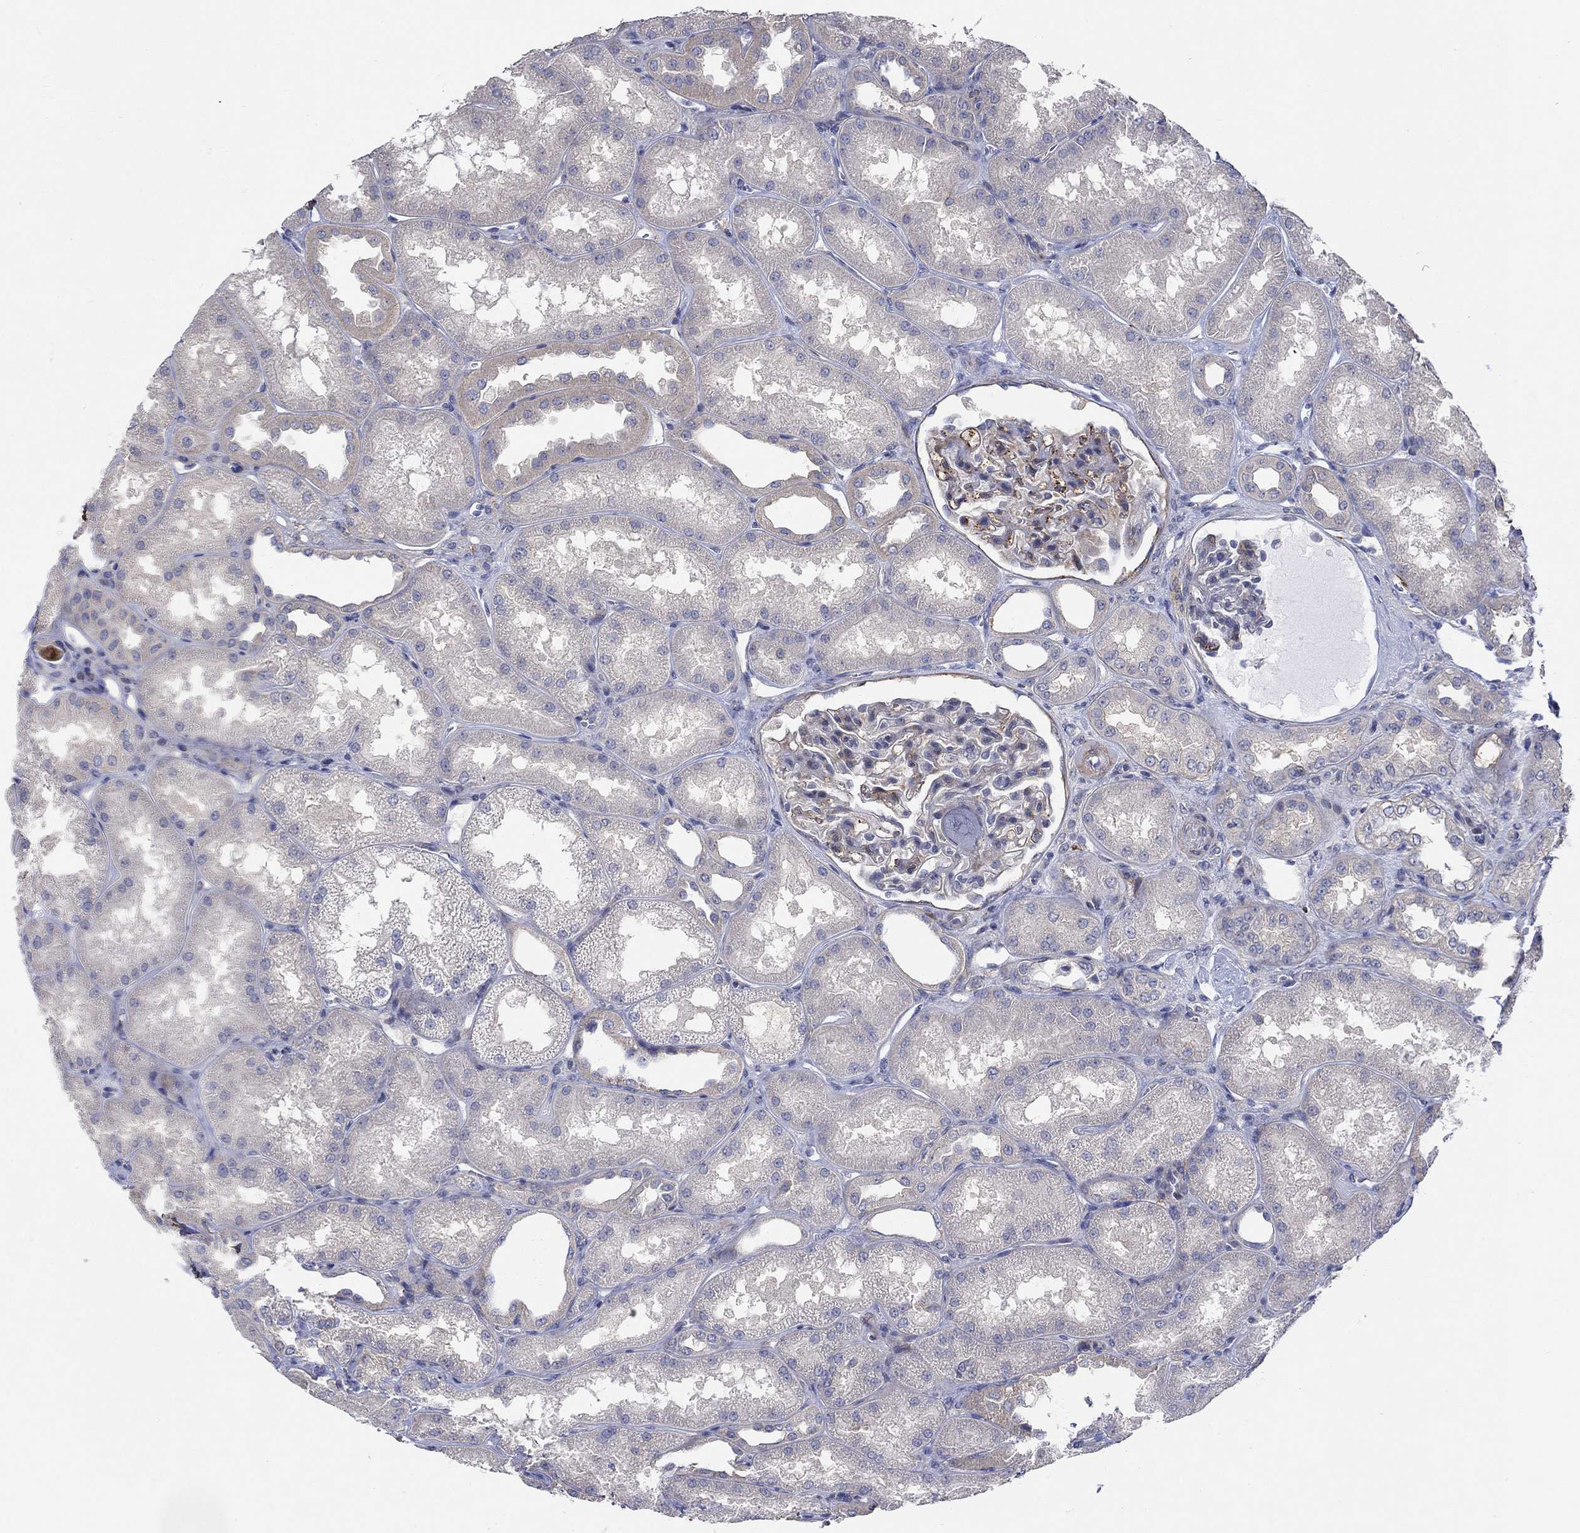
{"staining": {"intensity": "moderate", "quantity": "<25%", "location": "cytoplasmic/membranous"}, "tissue": "kidney", "cell_type": "Cells in glomeruli", "image_type": "normal", "snomed": [{"axis": "morphology", "description": "Normal tissue, NOS"}, {"axis": "topography", "description": "Kidney"}], "caption": "Kidney stained with DAB (3,3'-diaminobenzidine) immunohistochemistry (IHC) displays low levels of moderate cytoplasmic/membranous expression in approximately <25% of cells in glomeruli. The protein of interest is stained brown, and the nuclei are stained in blue (DAB (3,3'-diaminobenzidine) IHC with brightfield microscopy, high magnification).", "gene": "SCN7A", "patient": {"sex": "male", "age": 61}}